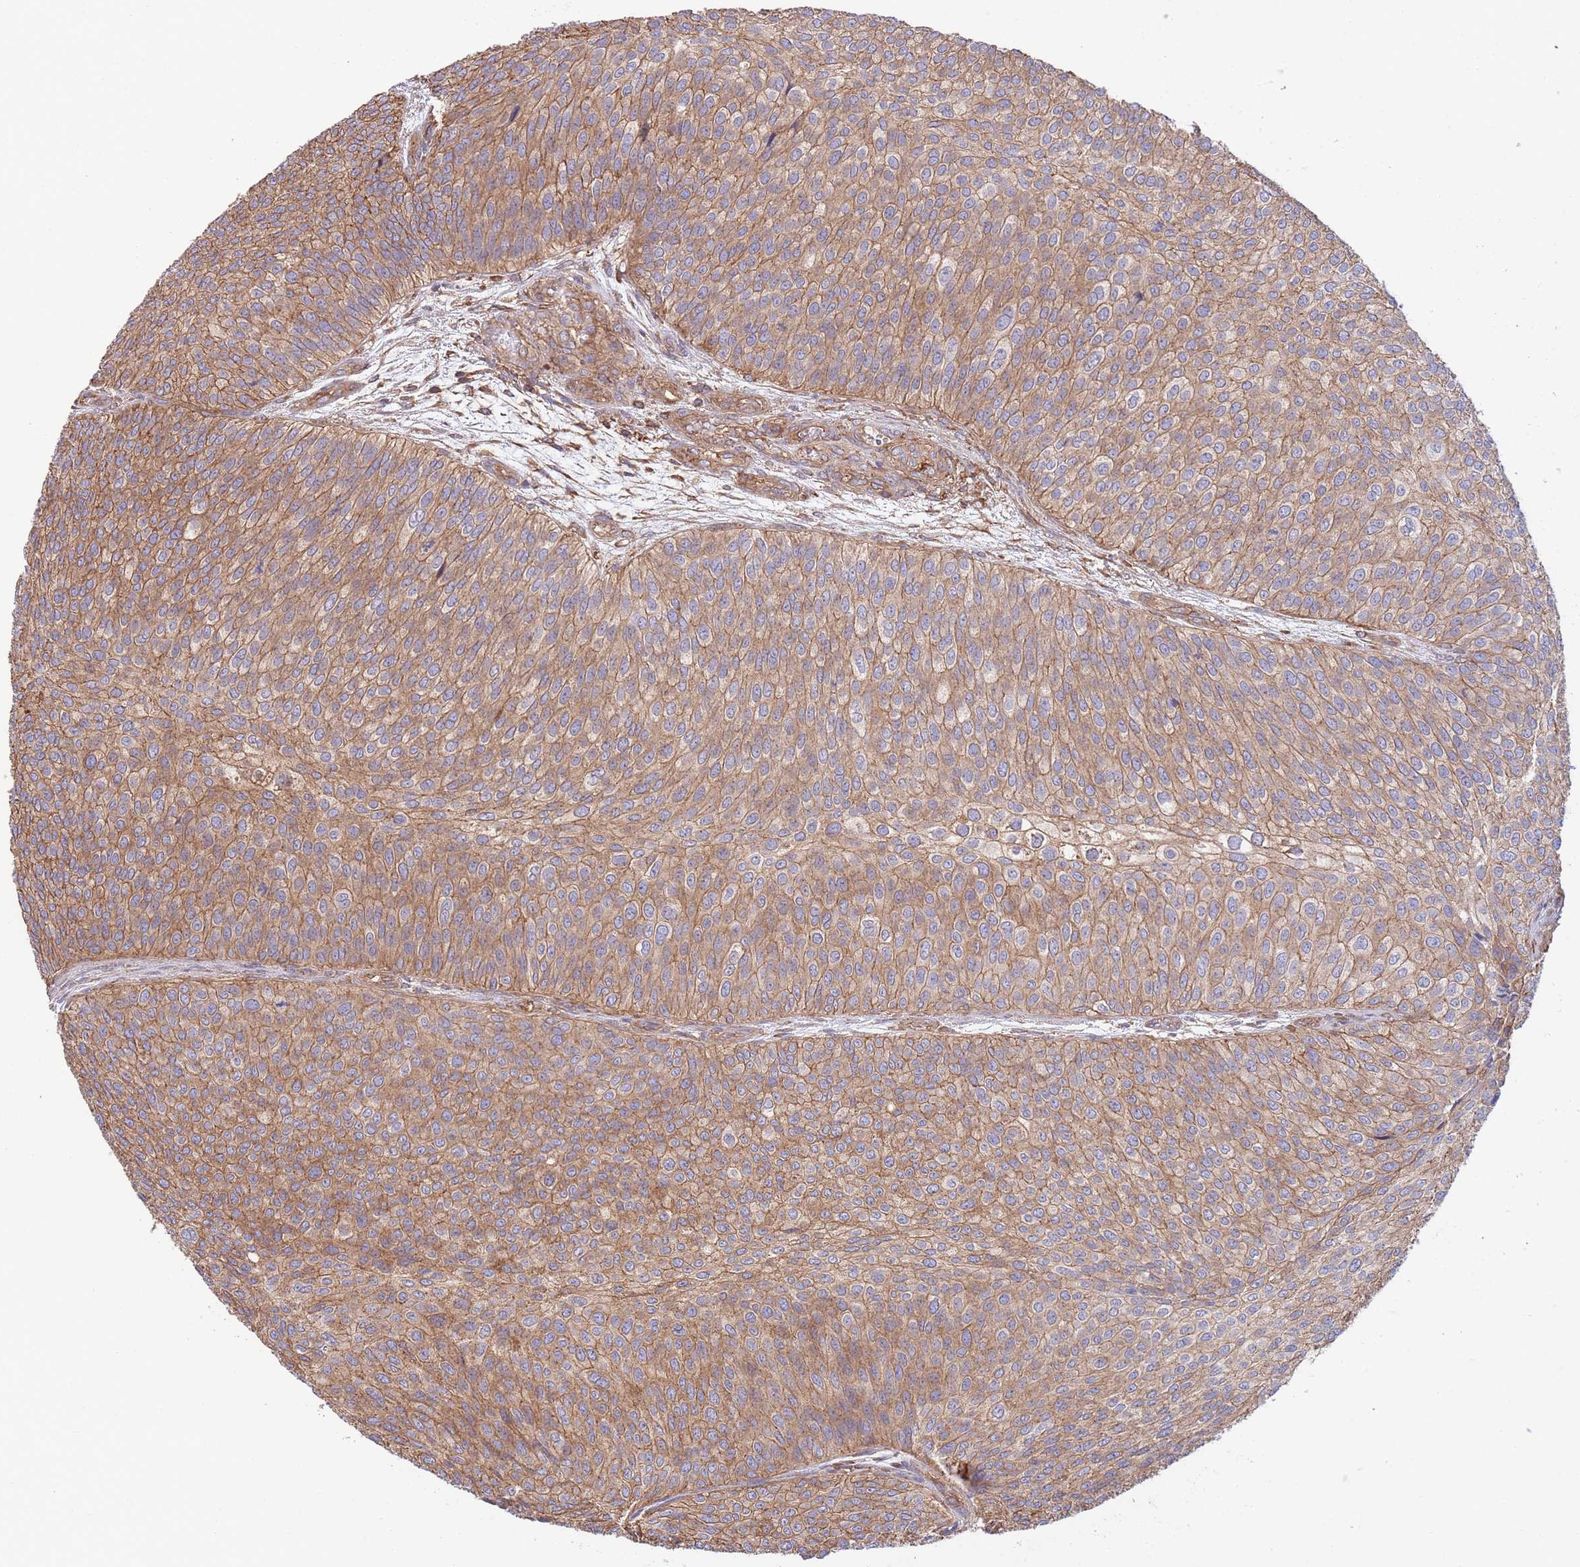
{"staining": {"intensity": "moderate", "quantity": ">75%", "location": "cytoplasmic/membranous"}, "tissue": "urothelial cancer", "cell_type": "Tumor cells", "image_type": "cancer", "snomed": [{"axis": "morphology", "description": "Urothelial carcinoma, Low grade"}, {"axis": "topography", "description": "Urinary bladder"}], "caption": "This histopathology image exhibits urothelial carcinoma (low-grade) stained with IHC to label a protein in brown. The cytoplasmic/membranous of tumor cells show moderate positivity for the protein. Nuclei are counter-stained blue.", "gene": "LRRN4CL", "patient": {"sex": "male", "age": 84}}